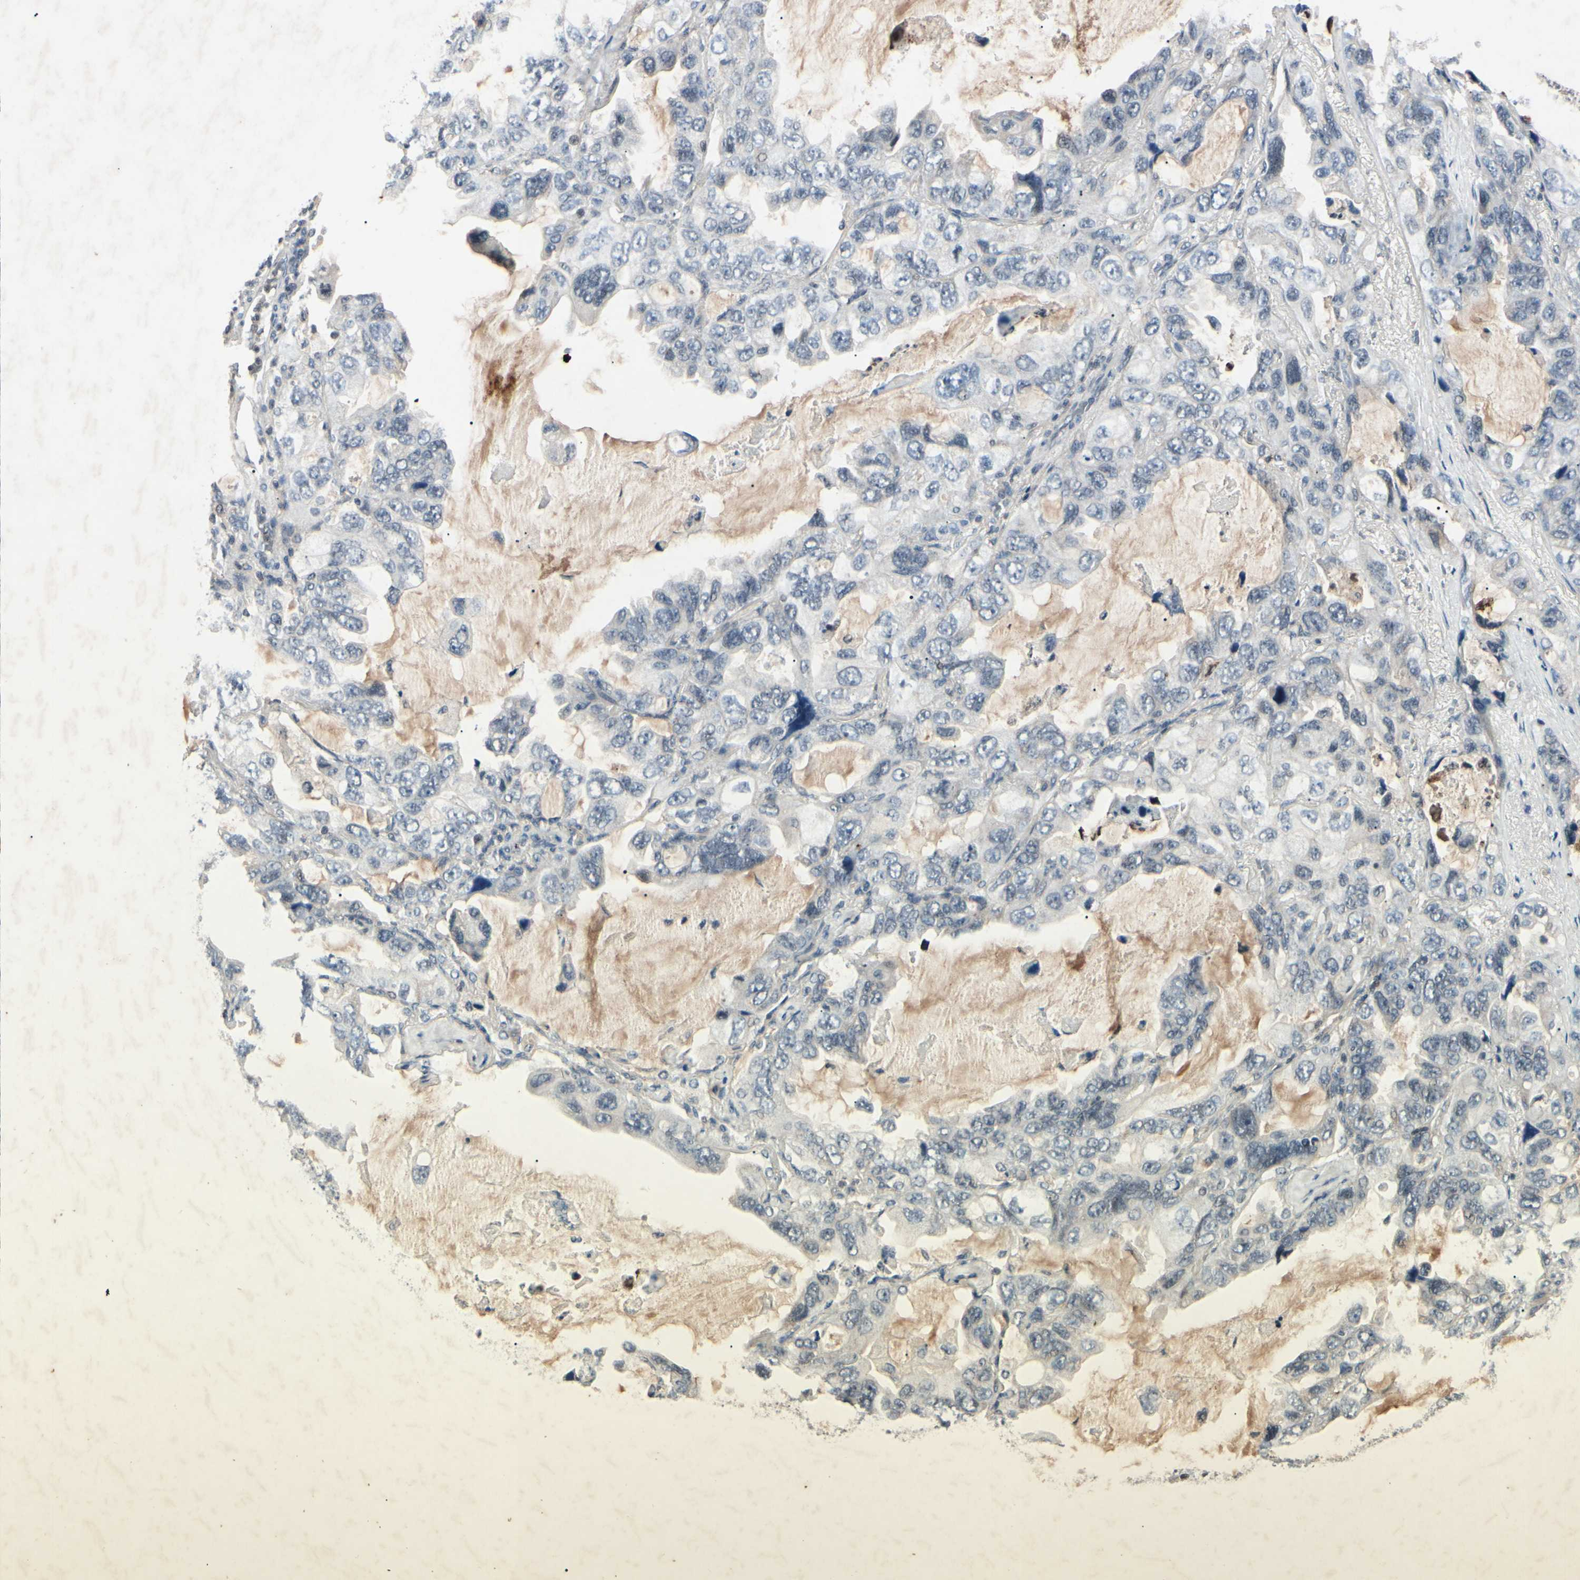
{"staining": {"intensity": "negative", "quantity": "none", "location": "none"}, "tissue": "lung cancer", "cell_type": "Tumor cells", "image_type": "cancer", "snomed": [{"axis": "morphology", "description": "Squamous cell carcinoma, NOS"}, {"axis": "topography", "description": "Lung"}], "caption": "Immunohistochemistry histopathology image of neoplastic tissue: lung squamous cell carcinoma stained with DAB shows no significant protein expression in tumor cells. (Brightfield microscopy of DAB (3,3'-diaminobenzidine) IHC at high magnification).", "gene": "AEBP1", "patient": {"sex": "female", "age": 73}}